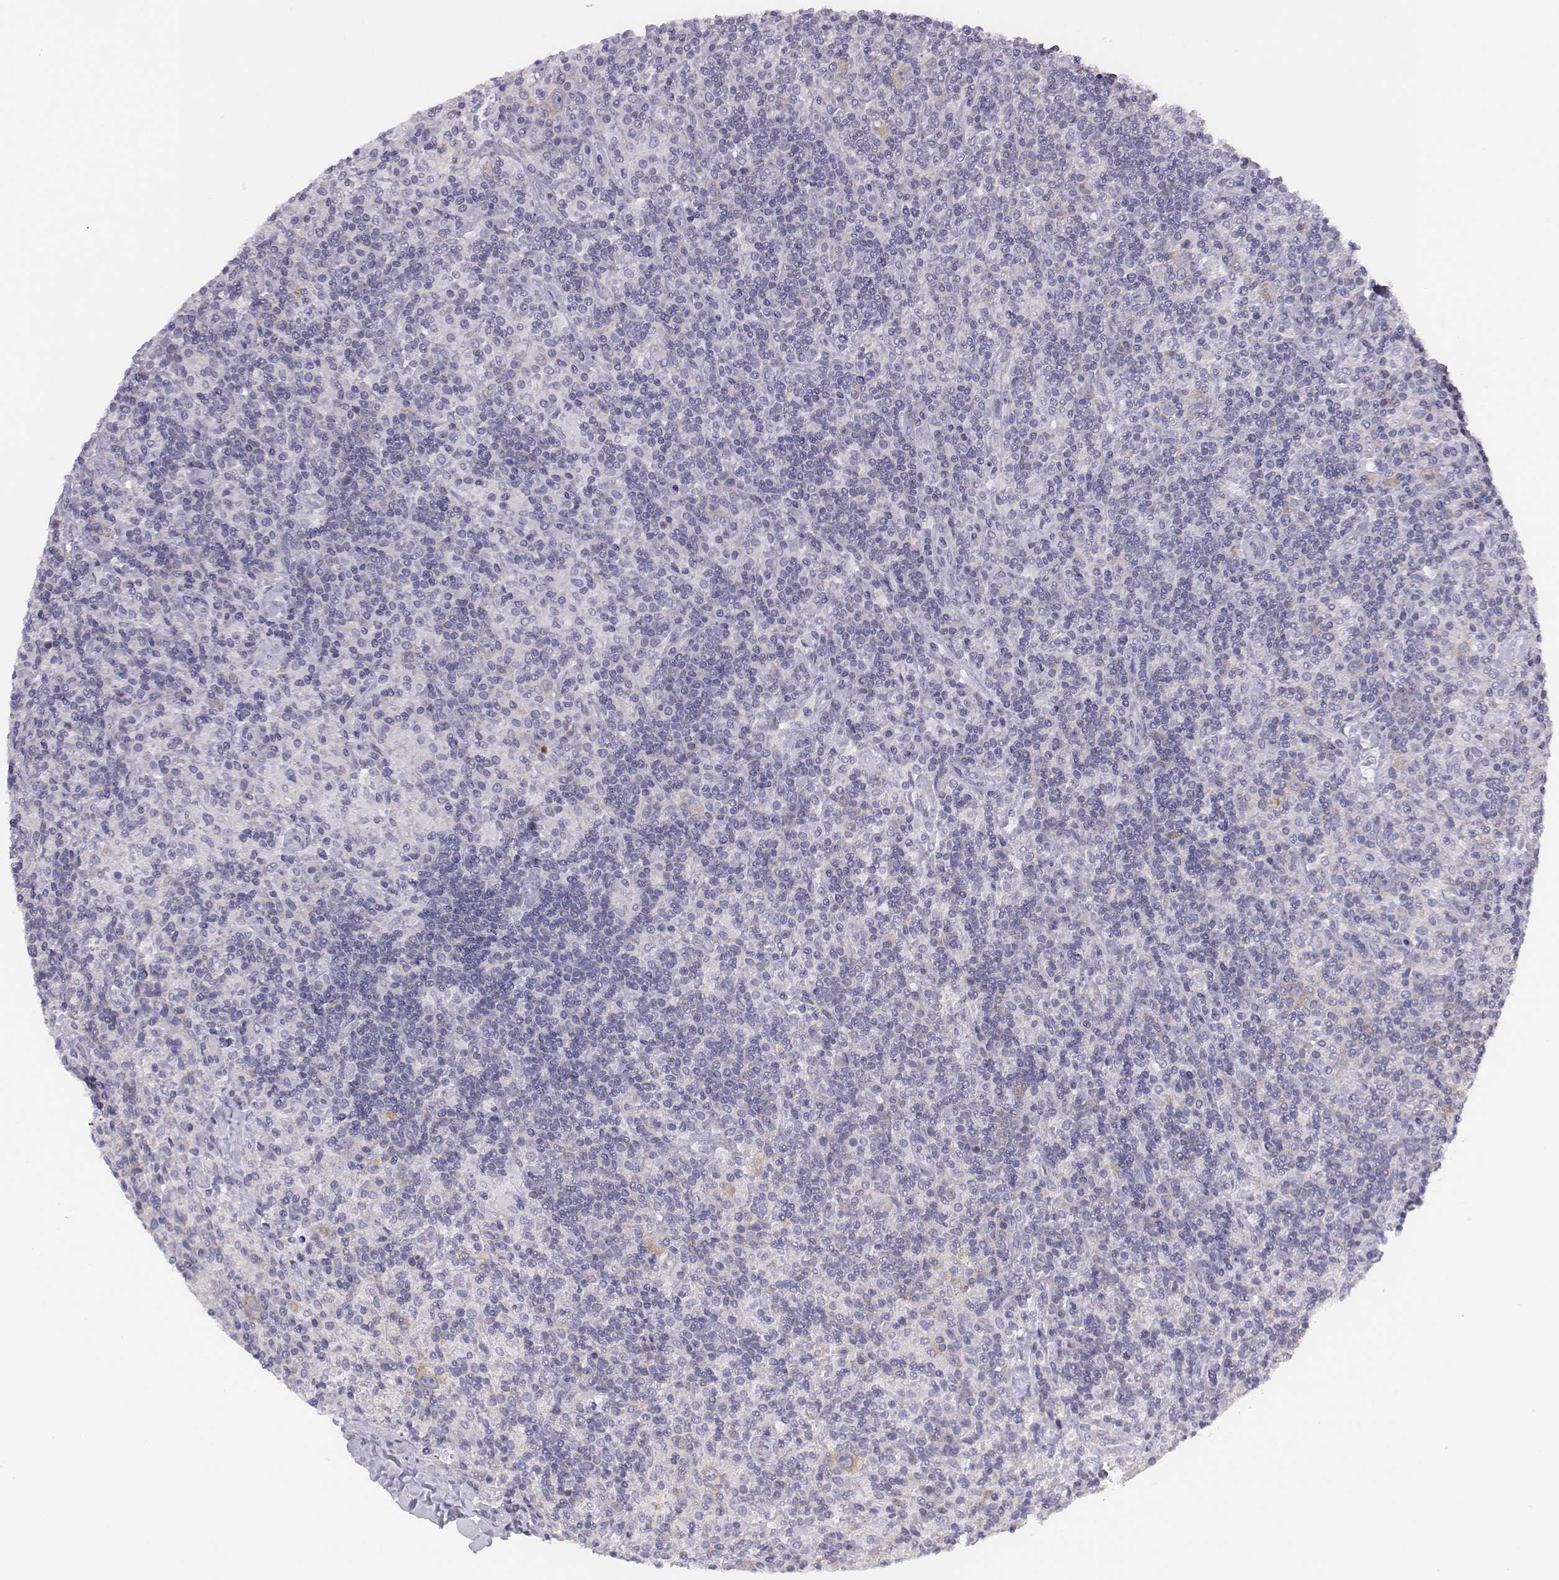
{"staining": {"intensity": "weak", "quantity": "25%-75%", "location": "cytoplasmic/membranous"}, "tissue": "lymphoma", "cell_type": "Tumor cells", "image_type": "cancer", "snomed": [{"axis": "morphology", "description": "Hodgkin's disease, NOS"}, {"axis": "topography", "description": "Lymph node"}], "caption": "IHC of human Hodgkin's disease shows low levels of weak cytoplasmic/membranous staining in approximately 25%-75% of tumor cells.", "gene": "CHST14", "patient": {"sex": "male", "age": 70}}